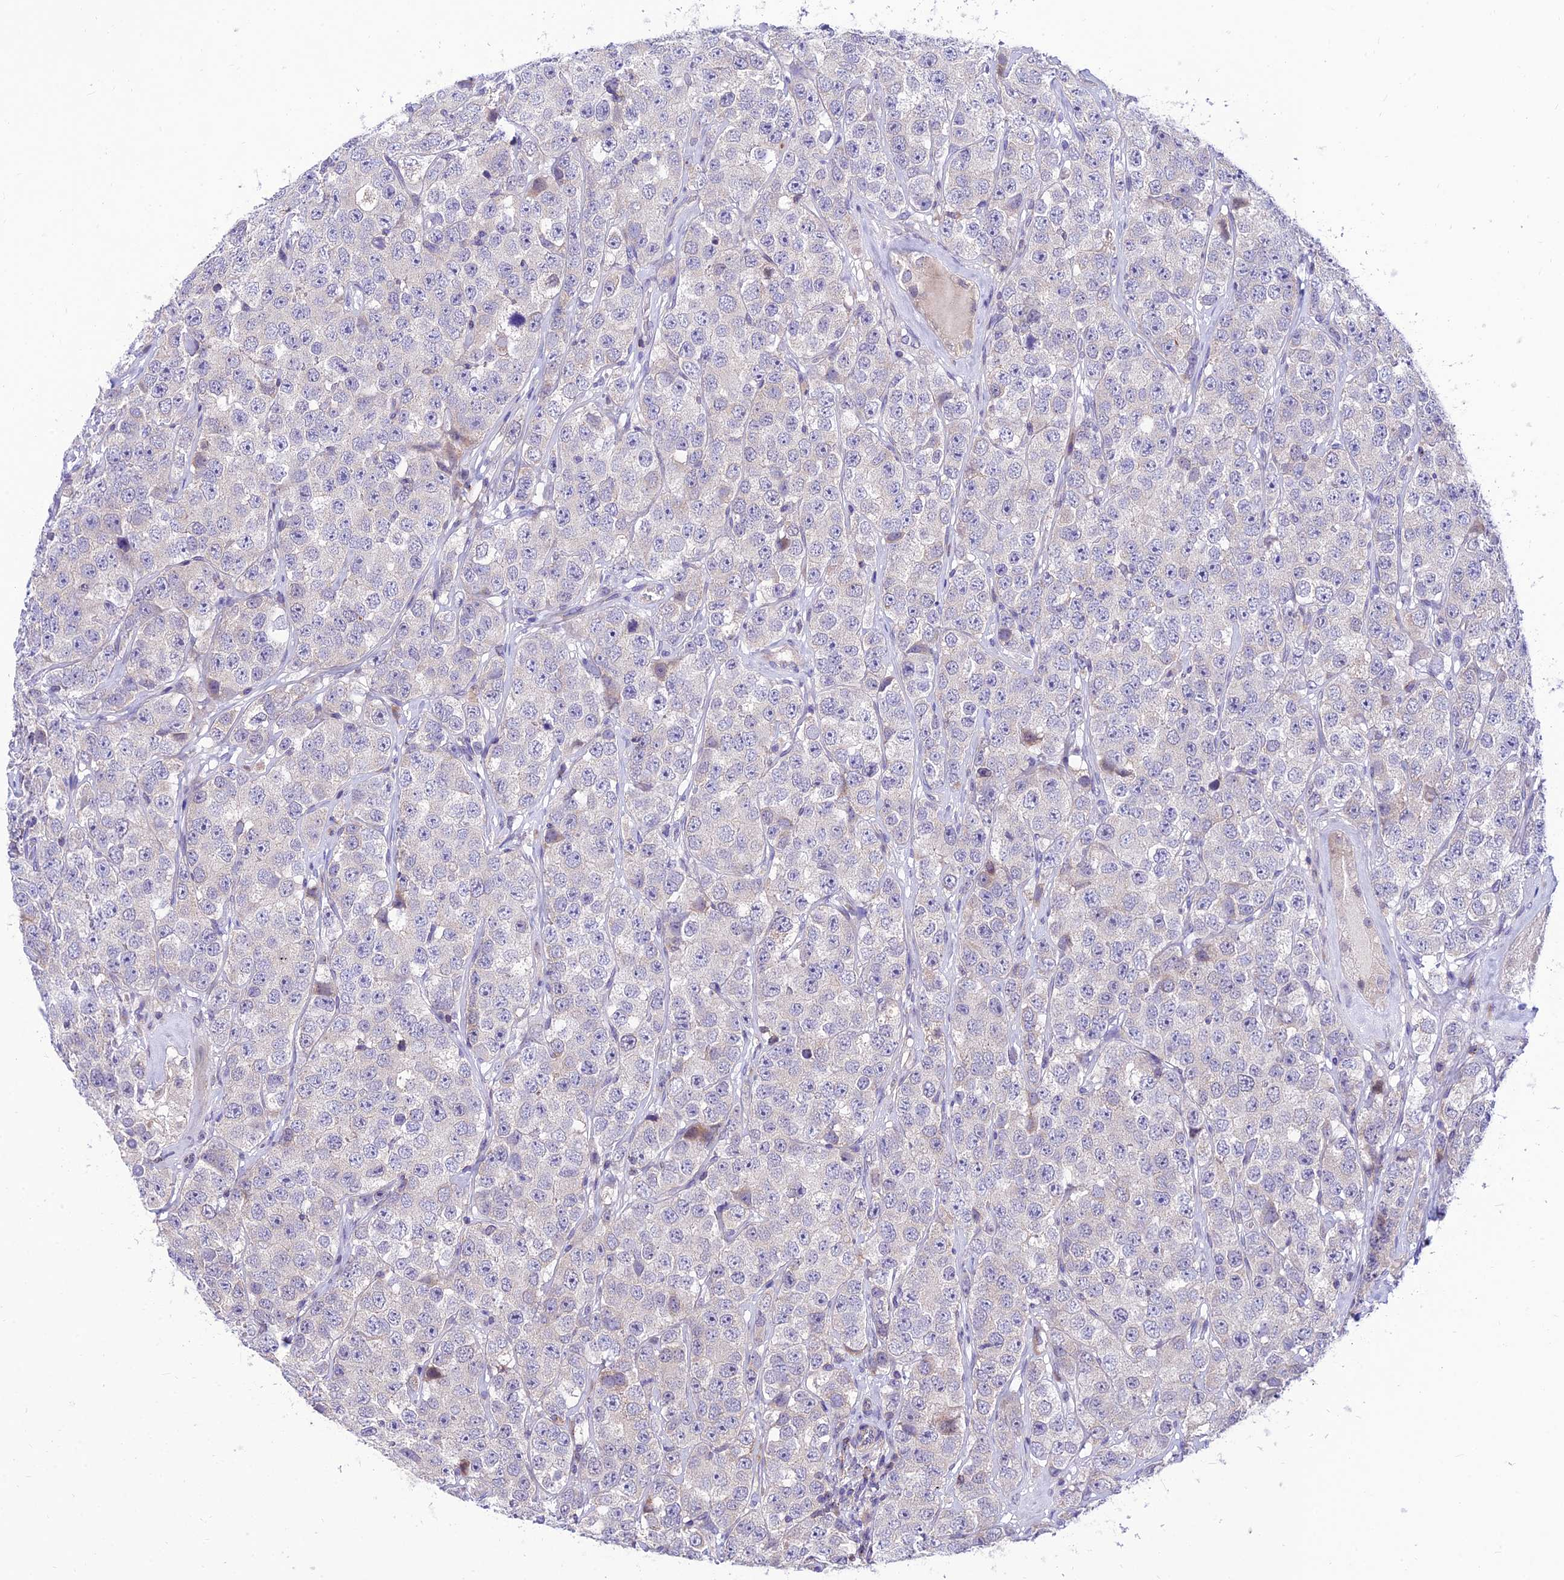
{"staining": {"intensity": "negative", "quantity": "none", "location": "none"}, "tissue": "testis cancer", "cell_type": "Tumor cells", "image_type": "cancer", "snomed": [{"axis": "morphology", "description": "Seminoma, NOS"}, {"axis": "topography", "description": "Testis"}], "caption": "DAB immunohistochemical staining of seminoma (testis) shows no significant expression in tumor cells.", "gene": "C6orf132", "patient": {"sex": "male", "age": 28}}